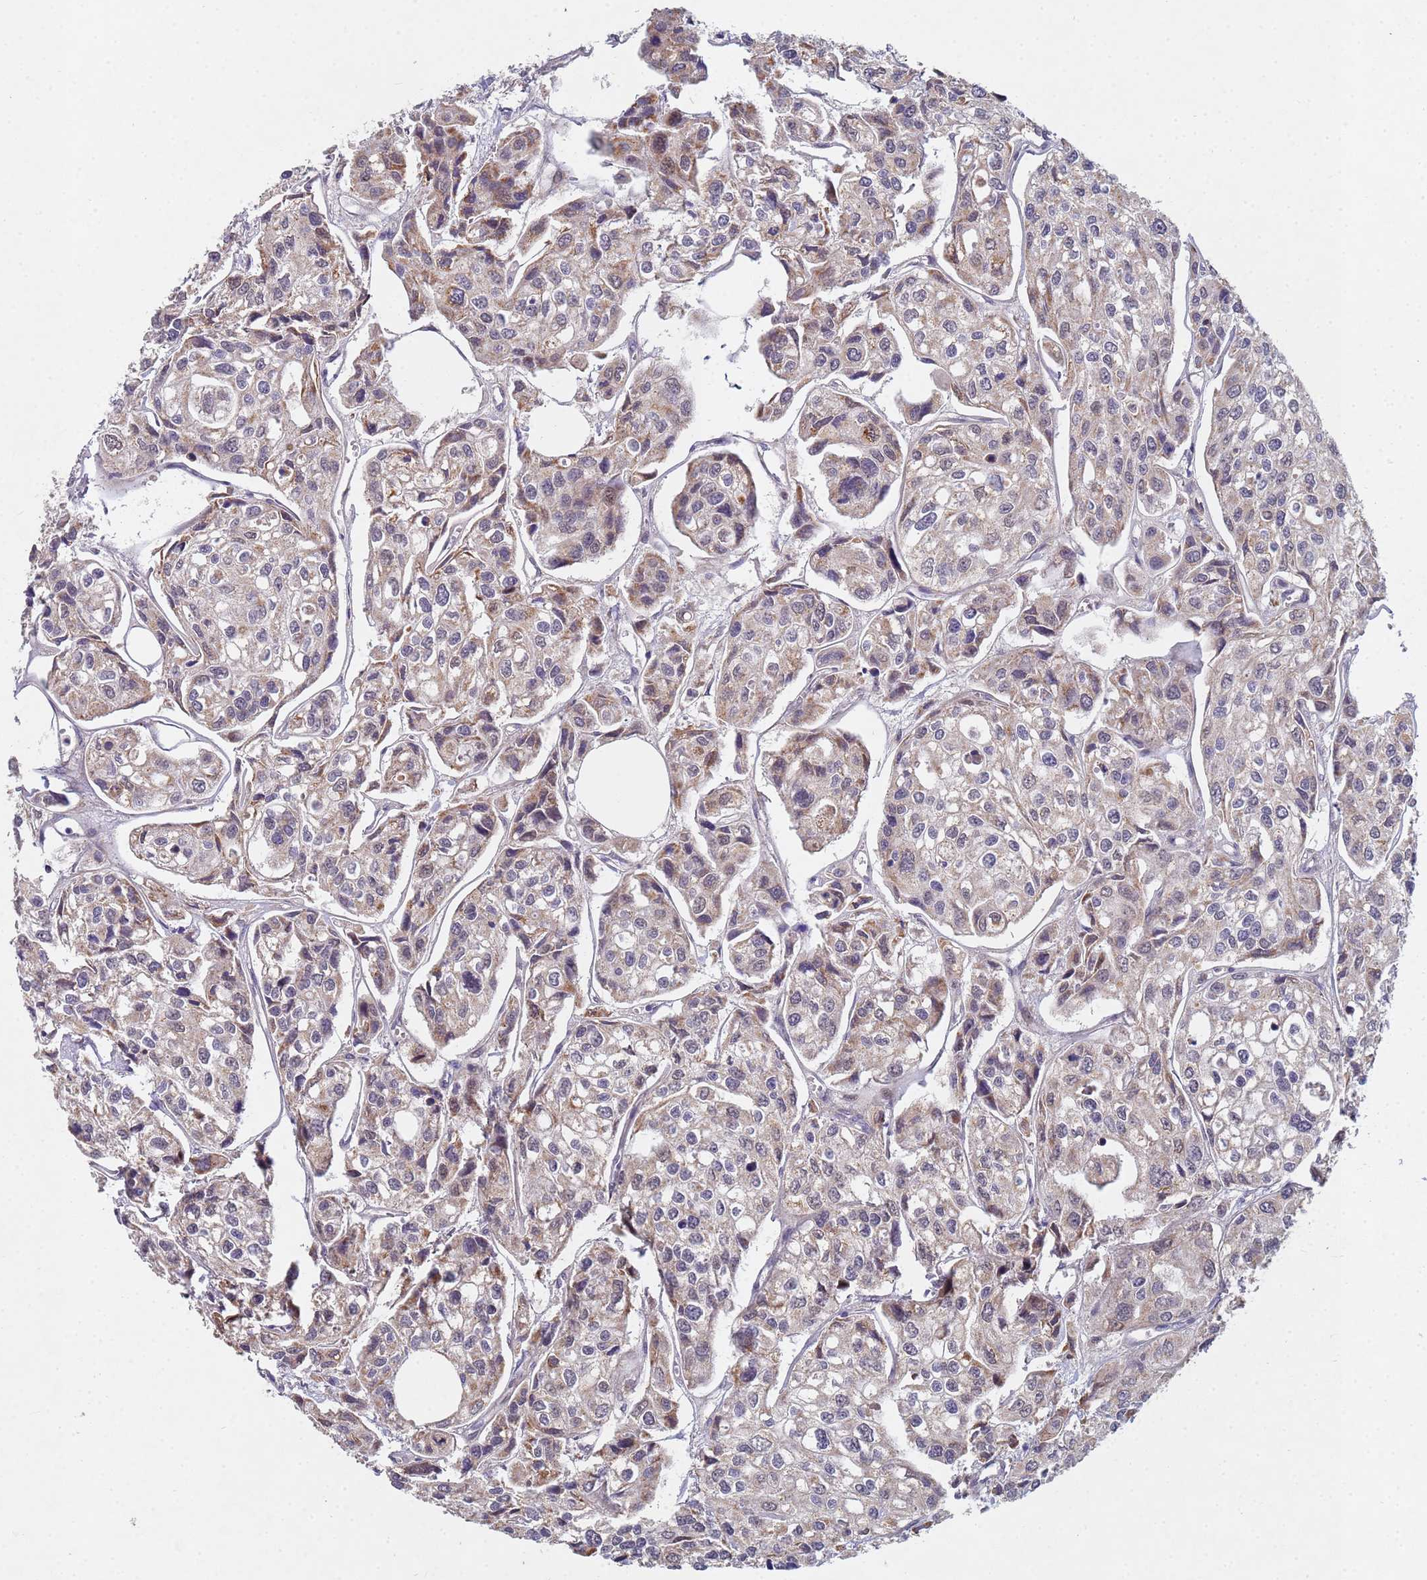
{"staining": {"intensity": "weak", "quantity": ">75%", "location": "cytoplasmic/membranous"}, "tissue": "urothelial cancer", "cell_type": "Tumor cells", "image_type": "cancer", "snomed": [{"axis": "morphology", "description": "Urothelial carcinoma, High grade"}, {"axis": "topography", "description": "Urinary bladder"}], "caption": "Urothelial carcinoma (high-grade) stained for a protein reveals weak cytoplasmic/membranous positivity in tumor cells.", "gene": "TNPO2", "patient": {"sex": "male", "age": 67}}